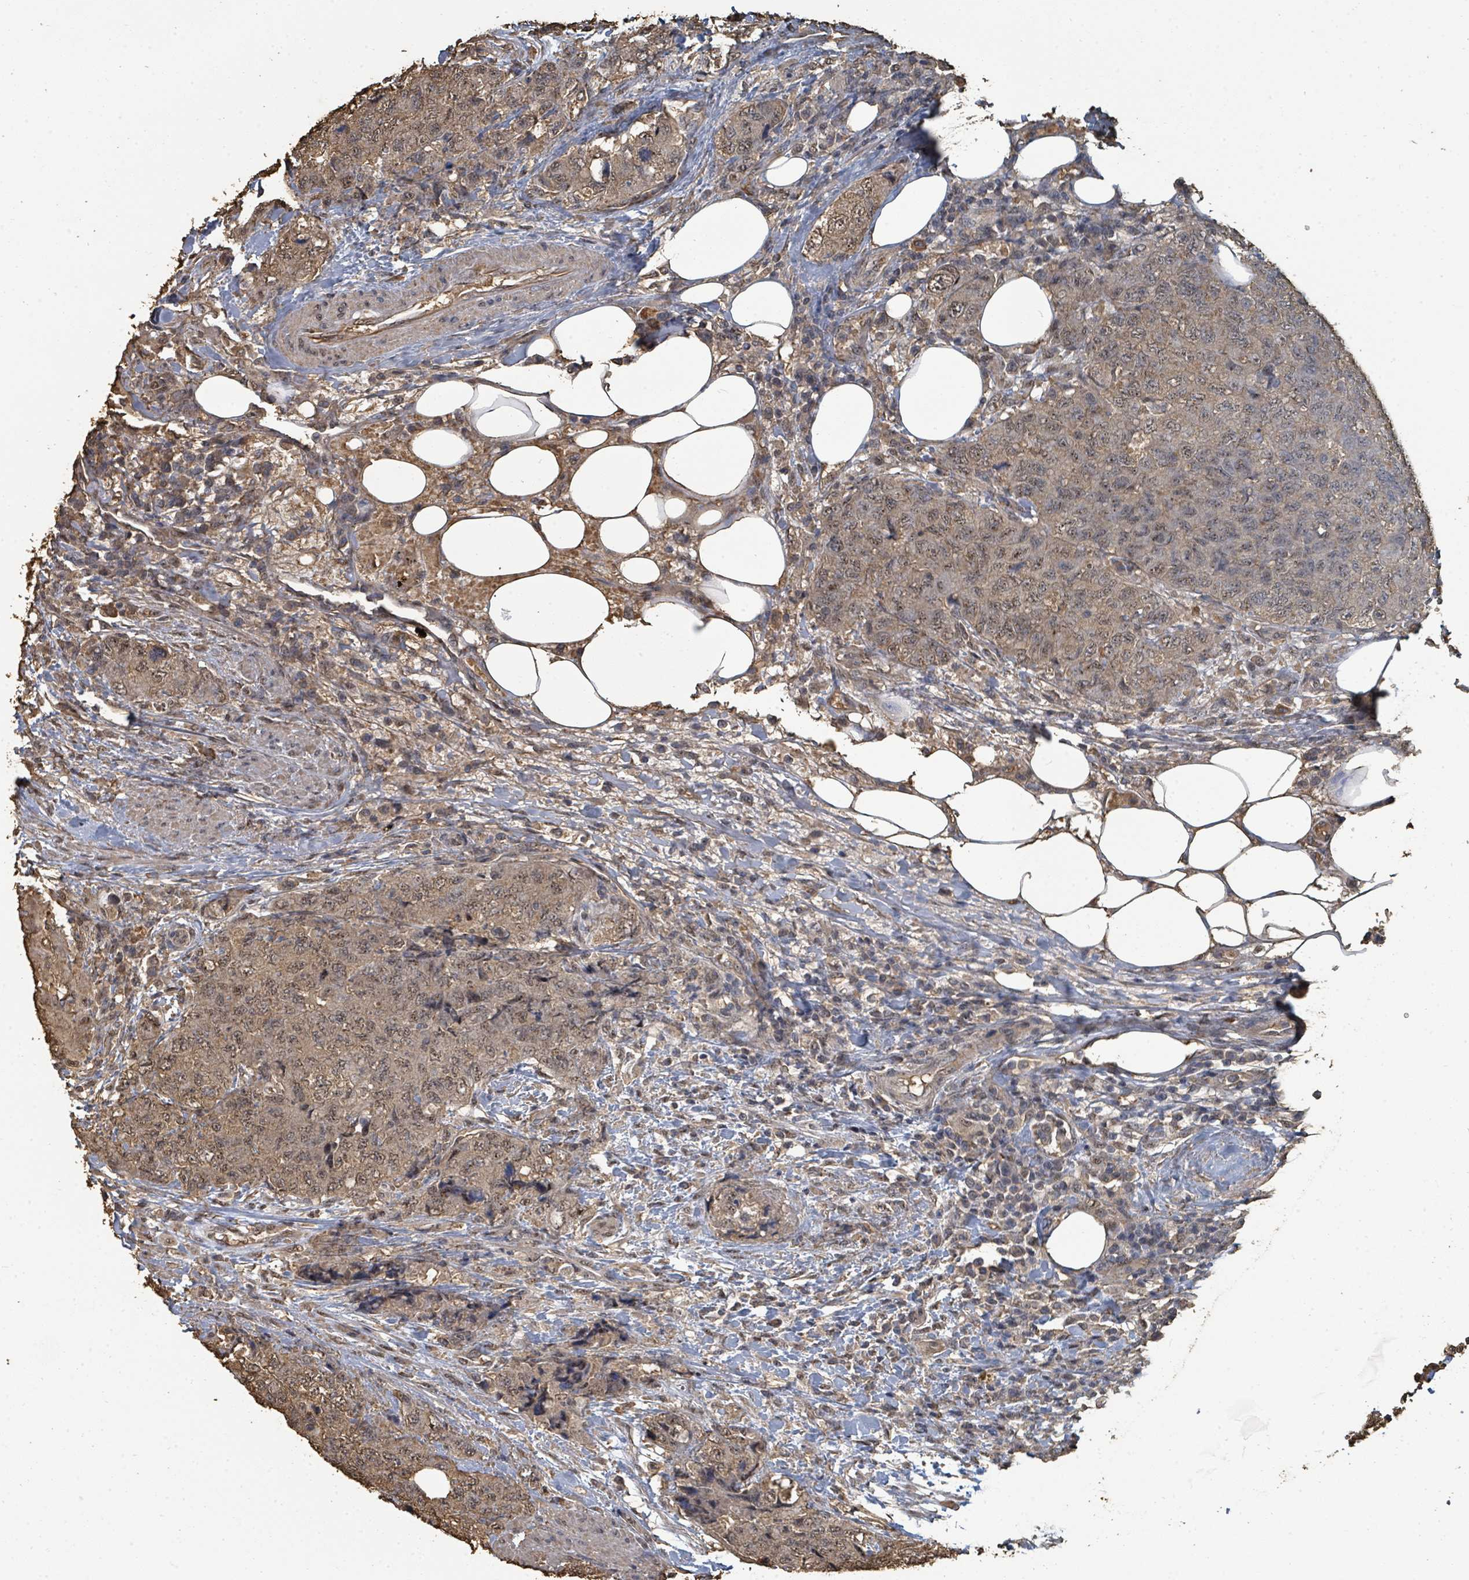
{"staining": {"intensity": "moderate", "quantity": ">75%", "location": "cytoplasmic/membranous,nuclear"}, "tissue": "urothelial cancer", "cell_type": "Tumor cells", "image_type": "cancer", "snomed": [{"axis": "morphology", "description": "Urothelial carcinoma, High grade"}, {"axis": "topography", "description": "Urinary bladder"}], "caption": "Protein analysis of urothelial cancer tissue displays moderate cytoplasmic/membranous and nuclear expression in approximately >75% of tumor cells.", "gene": "C6orf52", "patient": {"sex": "female", "age": 78}}